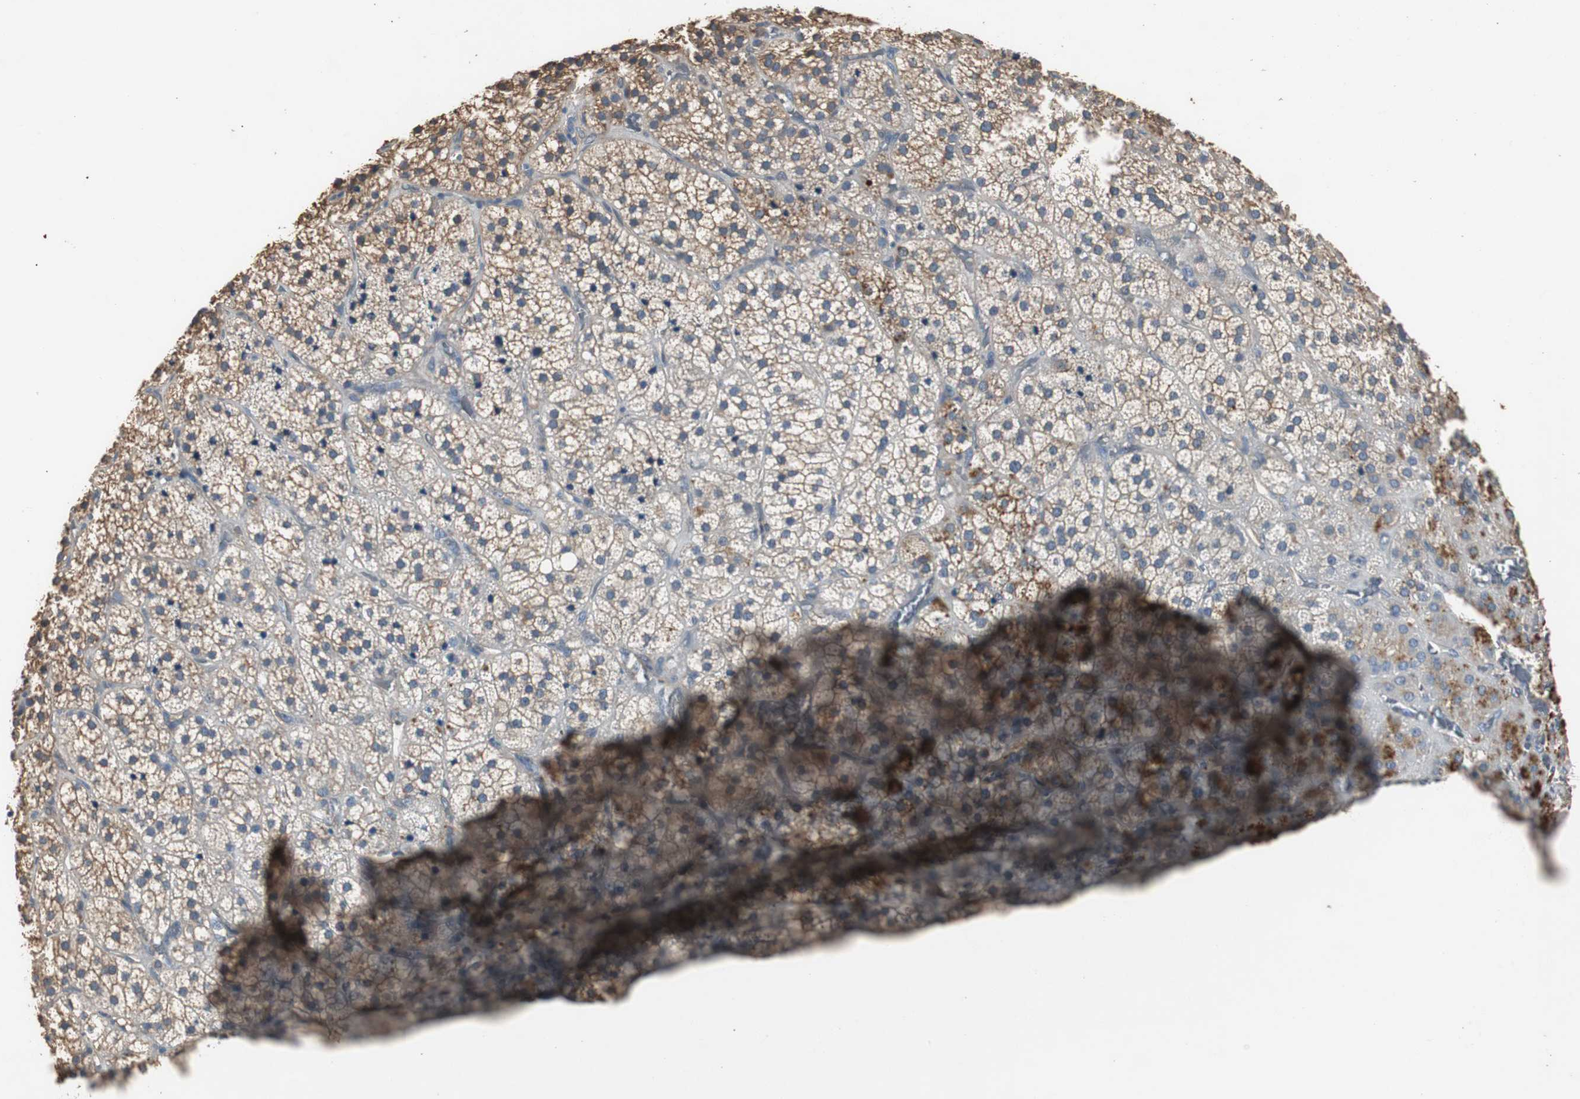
{"staining": {"intensity": "weak", "quantity": "25%-75%", "location": "cytoplasmic/membranous"}, "tissue": "adrenal gland", "cell_type": "Glandular cells", "image_type": "normal", "snomed": [{"axis": "morphology", "description": "Normal tissue, NOS"}, {"axis": "topography", "description": "Adrenal gland"}], "caption": "Immunohistochemistry (IHC) (DAB) staining of benign human adrenal gland displays weak cytoplasmic/membranous protein staining in about 25%-75% of glandular cells. Using DAB (brown) and hematoxylin (blue) stains, captured at high magnification using brightfield microscopy.", "gene": "TNFRSF14", "patient": {"sex": "female", "age": 71}}